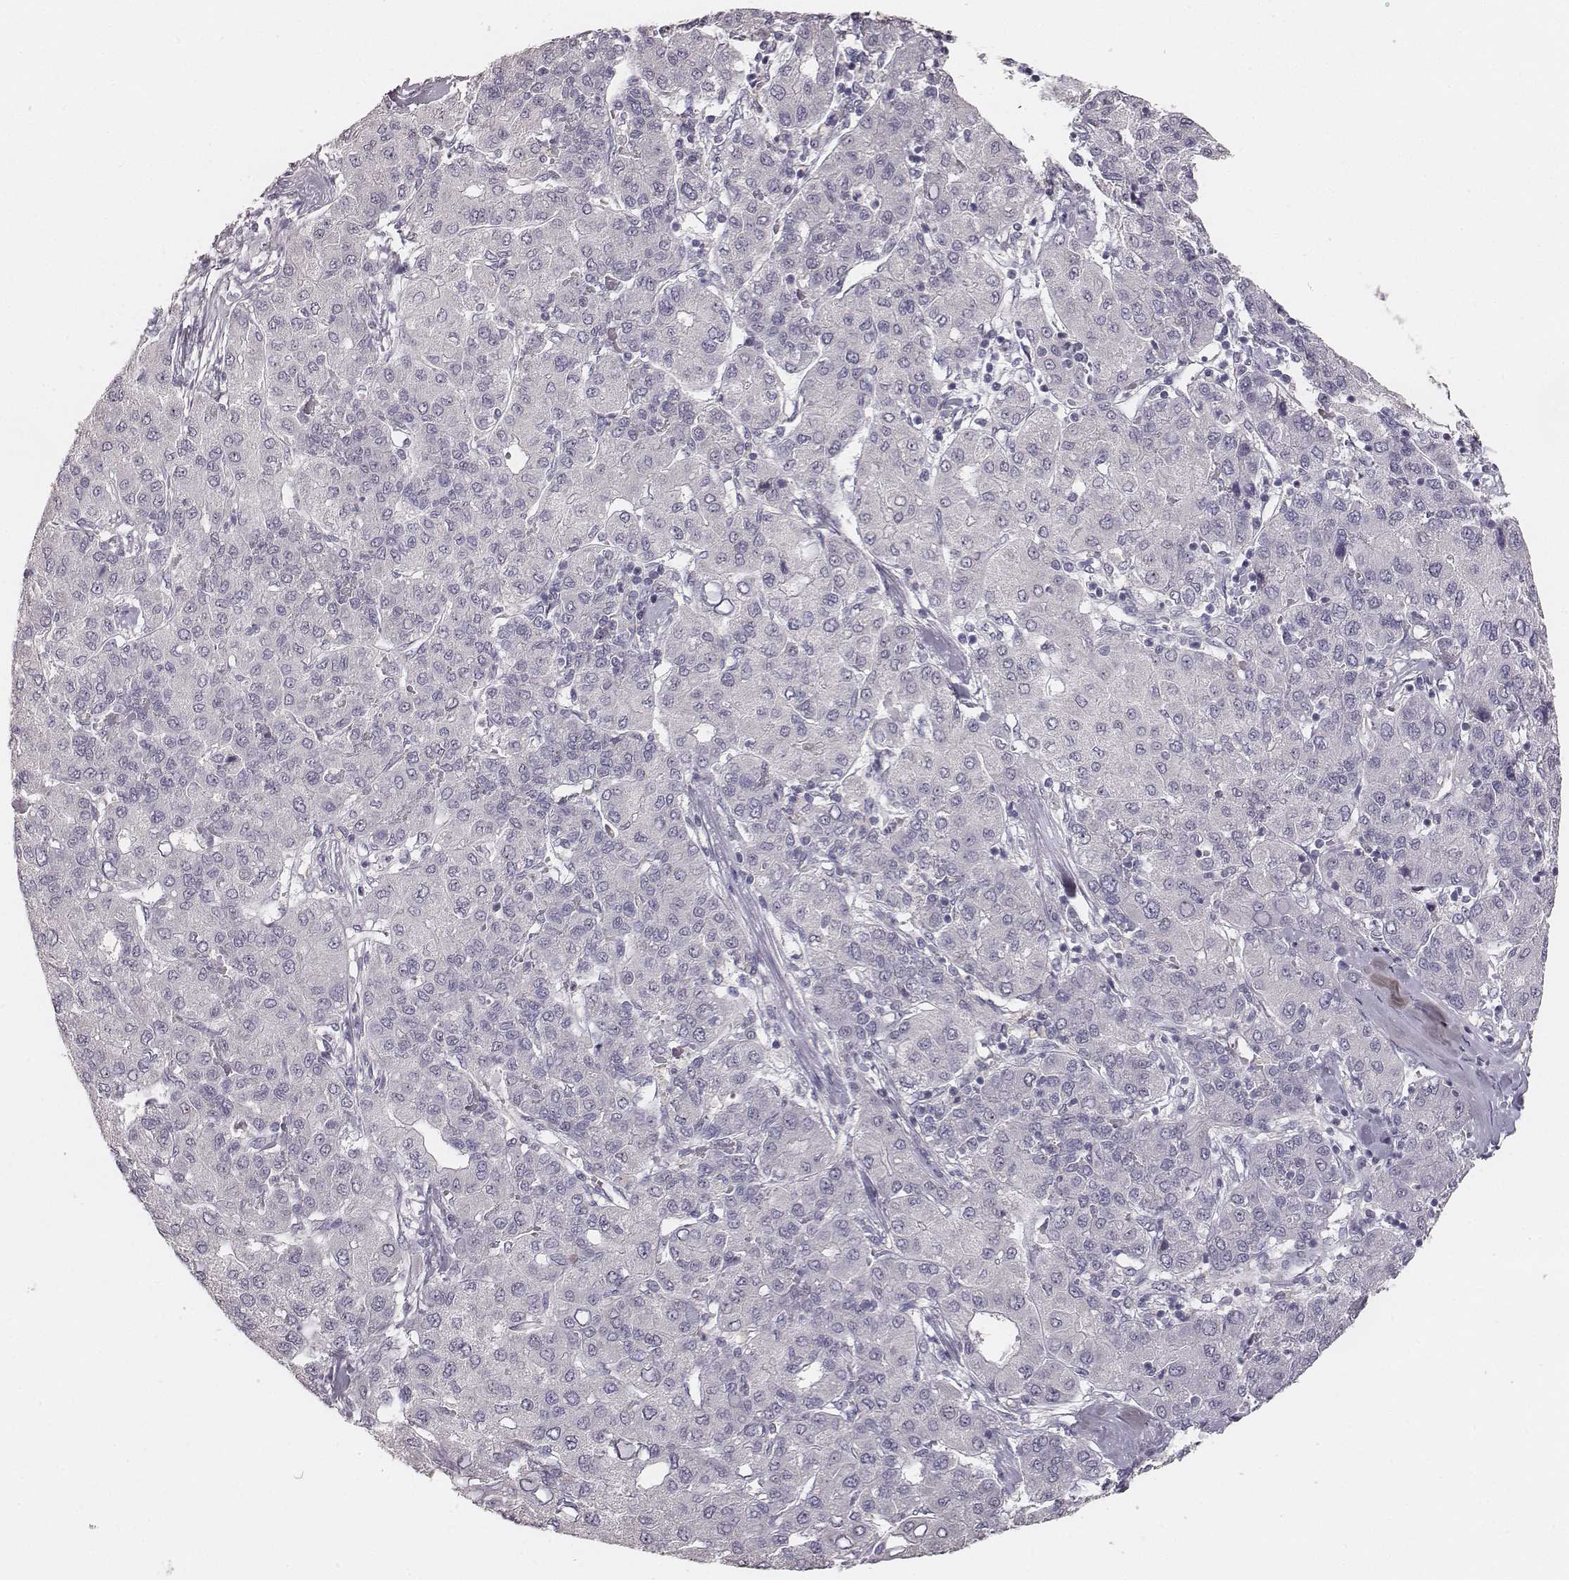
{"staining": {"intensity": "negative", "quantity": "none", "location": "none"}, "tissue": "liver cancer", "cell_type": "Tumor cells", "image_type": "cancer", "snomed": [{"axis": "morphology", "description": "Carcinoma, Hepatocellular, NOS"}, {"axis": "topography", "description": "Liver"}], "caption": "Protein analysis of liver cancer demonstrates no significant positivity in tumor cells.", "gene": "NIFK", "patient": {"sex": "male", "age": 65}}